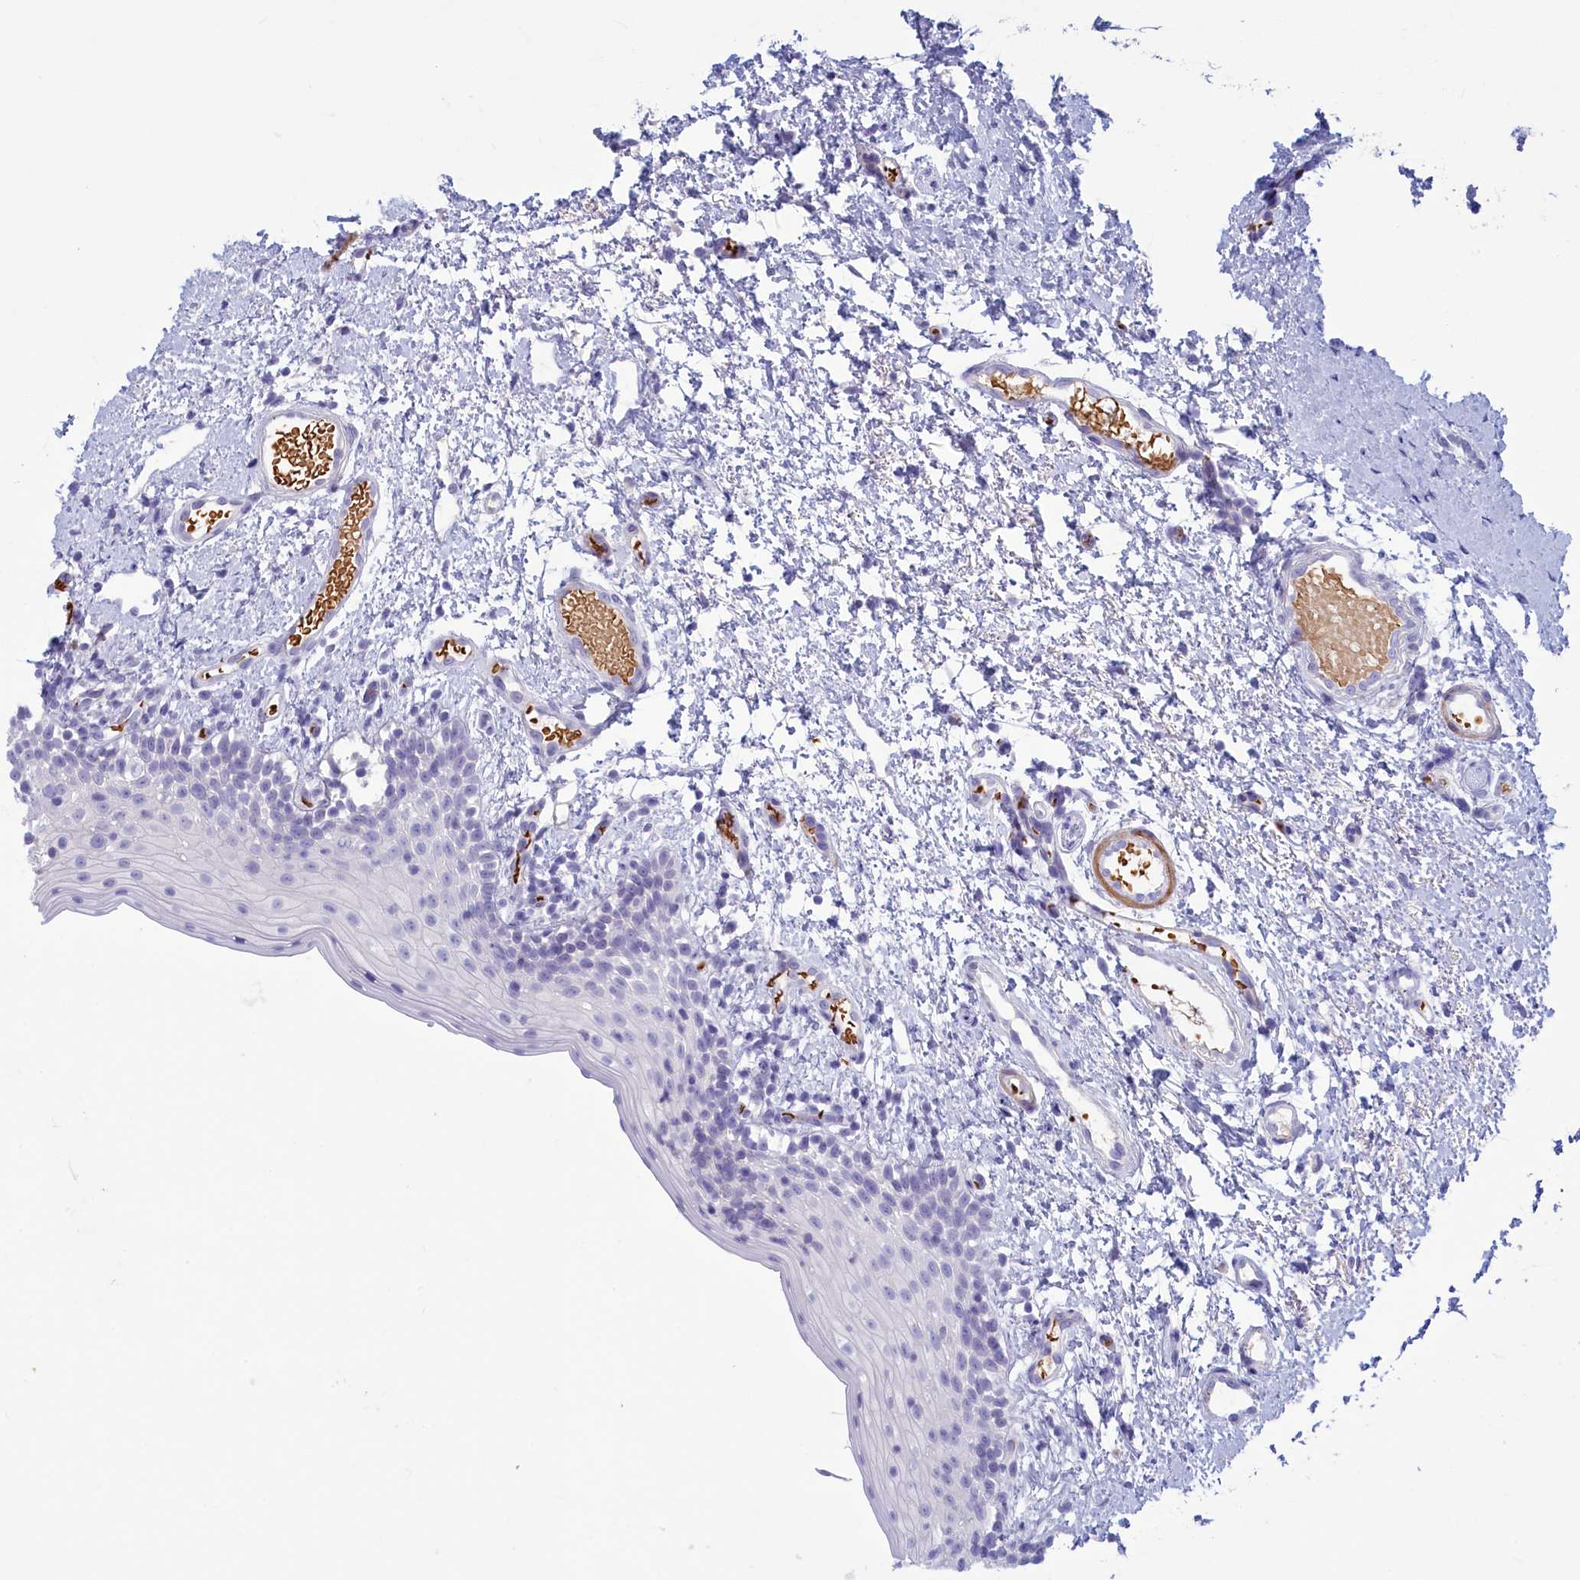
{"staining": {"intensity": "negative", "quantity": "none", "location": "none"}, "tissue": "oral mucosa", "cell_type": "Squamous epithelial cells", "image_type": "normal", "snomed": [{"axis": "morphology", "description": "Normal tissue, NOS"}, {"axis": "topography", "description": "Oral tissue"}], "caption": "High magnification brightfield microscopy of normal oral mucosa stained with DAB (3,3'-diaminobenzidine) (brown) and counterstained with hematoxylin (blue): squamous epithelial cells show no significant staining. (Brightfield microscopy of DAB (3,3'-diaminobenzidine) immunohistochemistry (IHC) at high magnification).", "gene": "GAPDHS", "patient": {"sex": "female", "age": 13}}